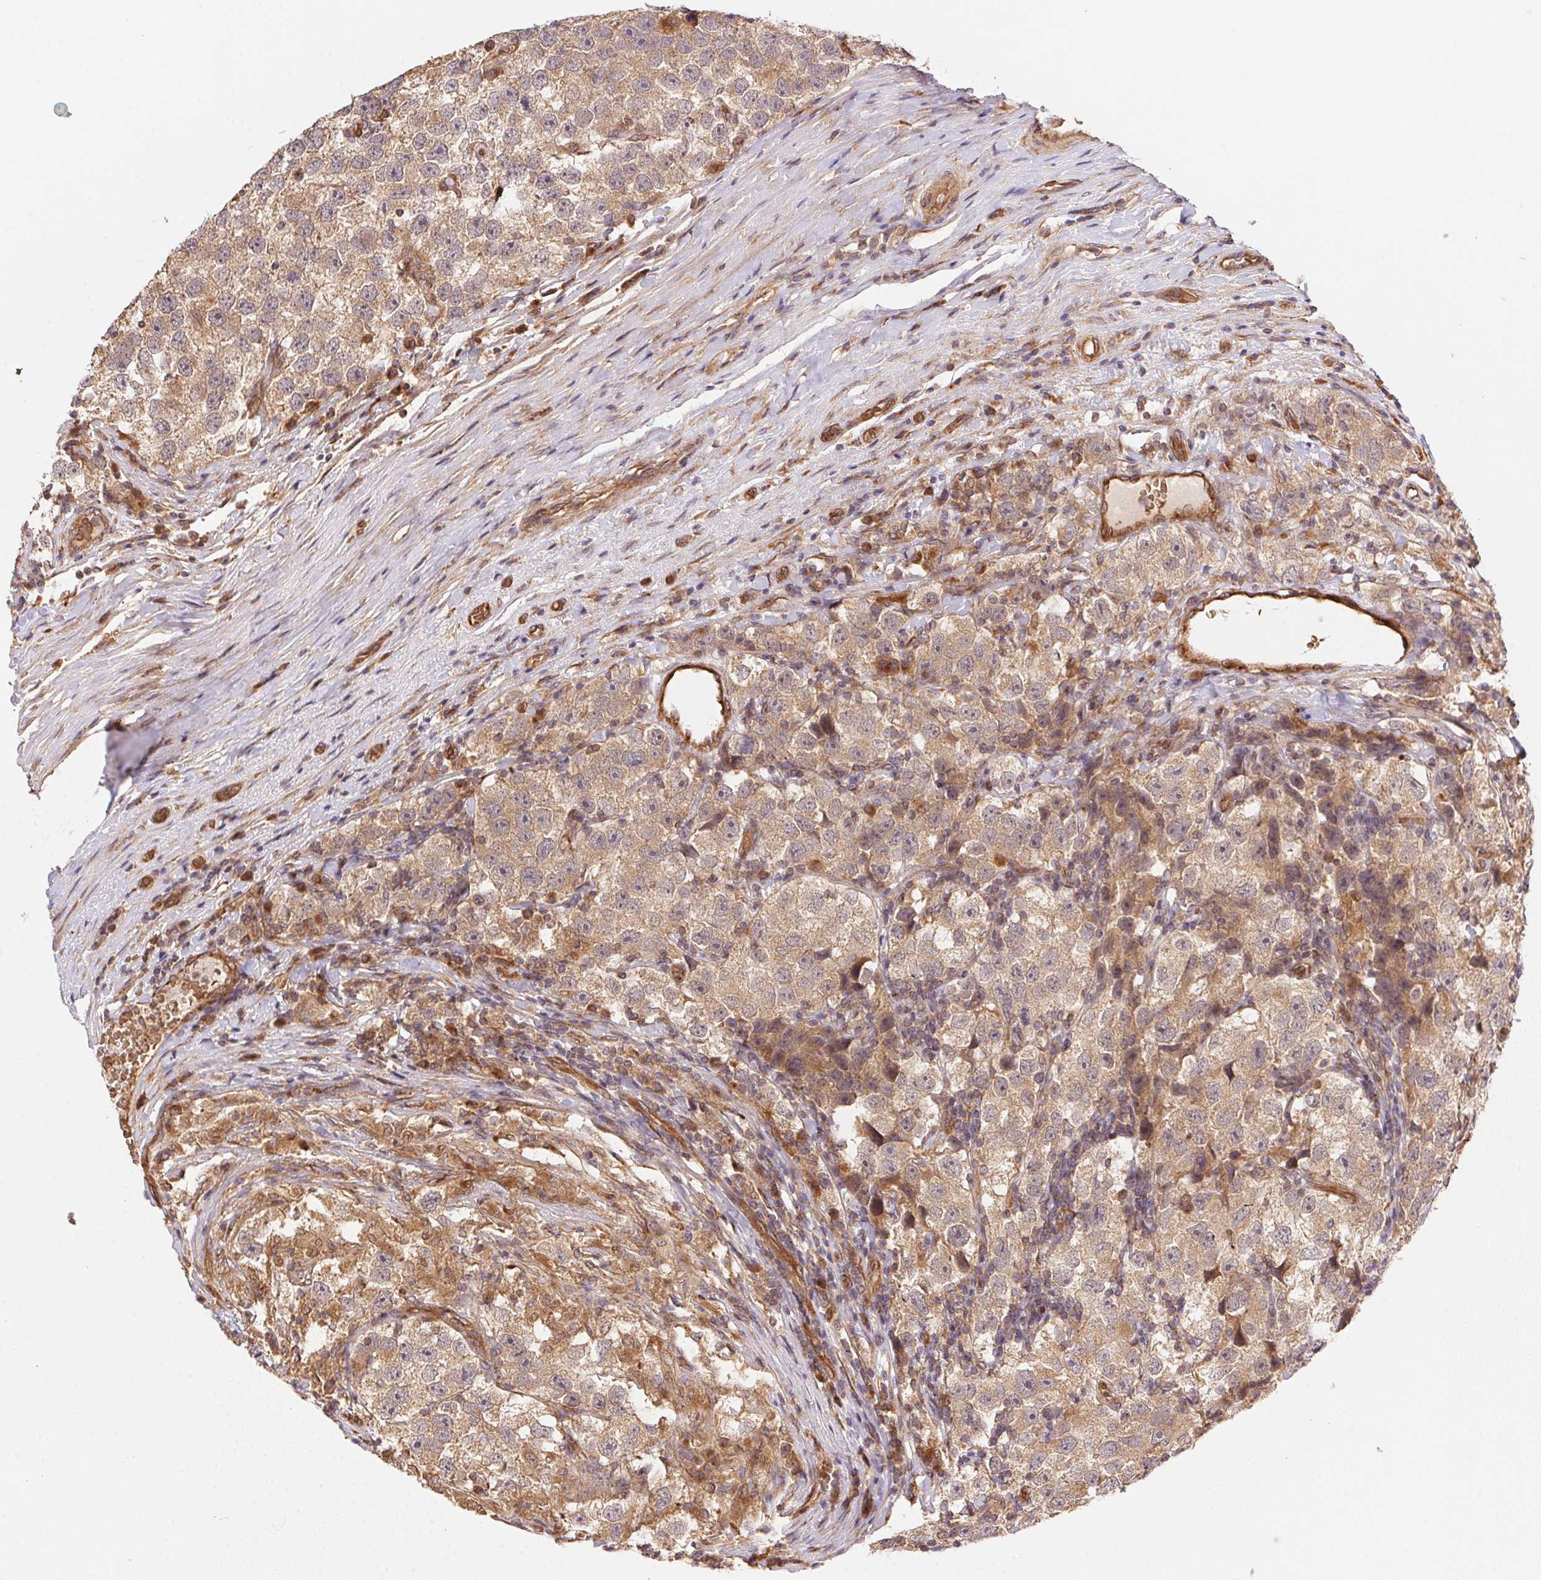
{"staining": {"intensity": "weak", "quantity": ">75%", "location": "cytoplasmic/membranous"}, "tissue": "testis cancer", "cell_type": "Tumor cells", "image_type": "cancer", "snomed": [{"axis": "morphology", "description": "Seminoma, NOS"}, {"axis": "topography", "description": "Testis"}], "caption": "A micrograph of testis seminoma stained for a protein demonstrates weak cytoplasmic/membranous brown staining in tumor cells. Nuclei are stained in blue.", "gene": "USE1", "patient": {"sex": "male", "age": 26}}